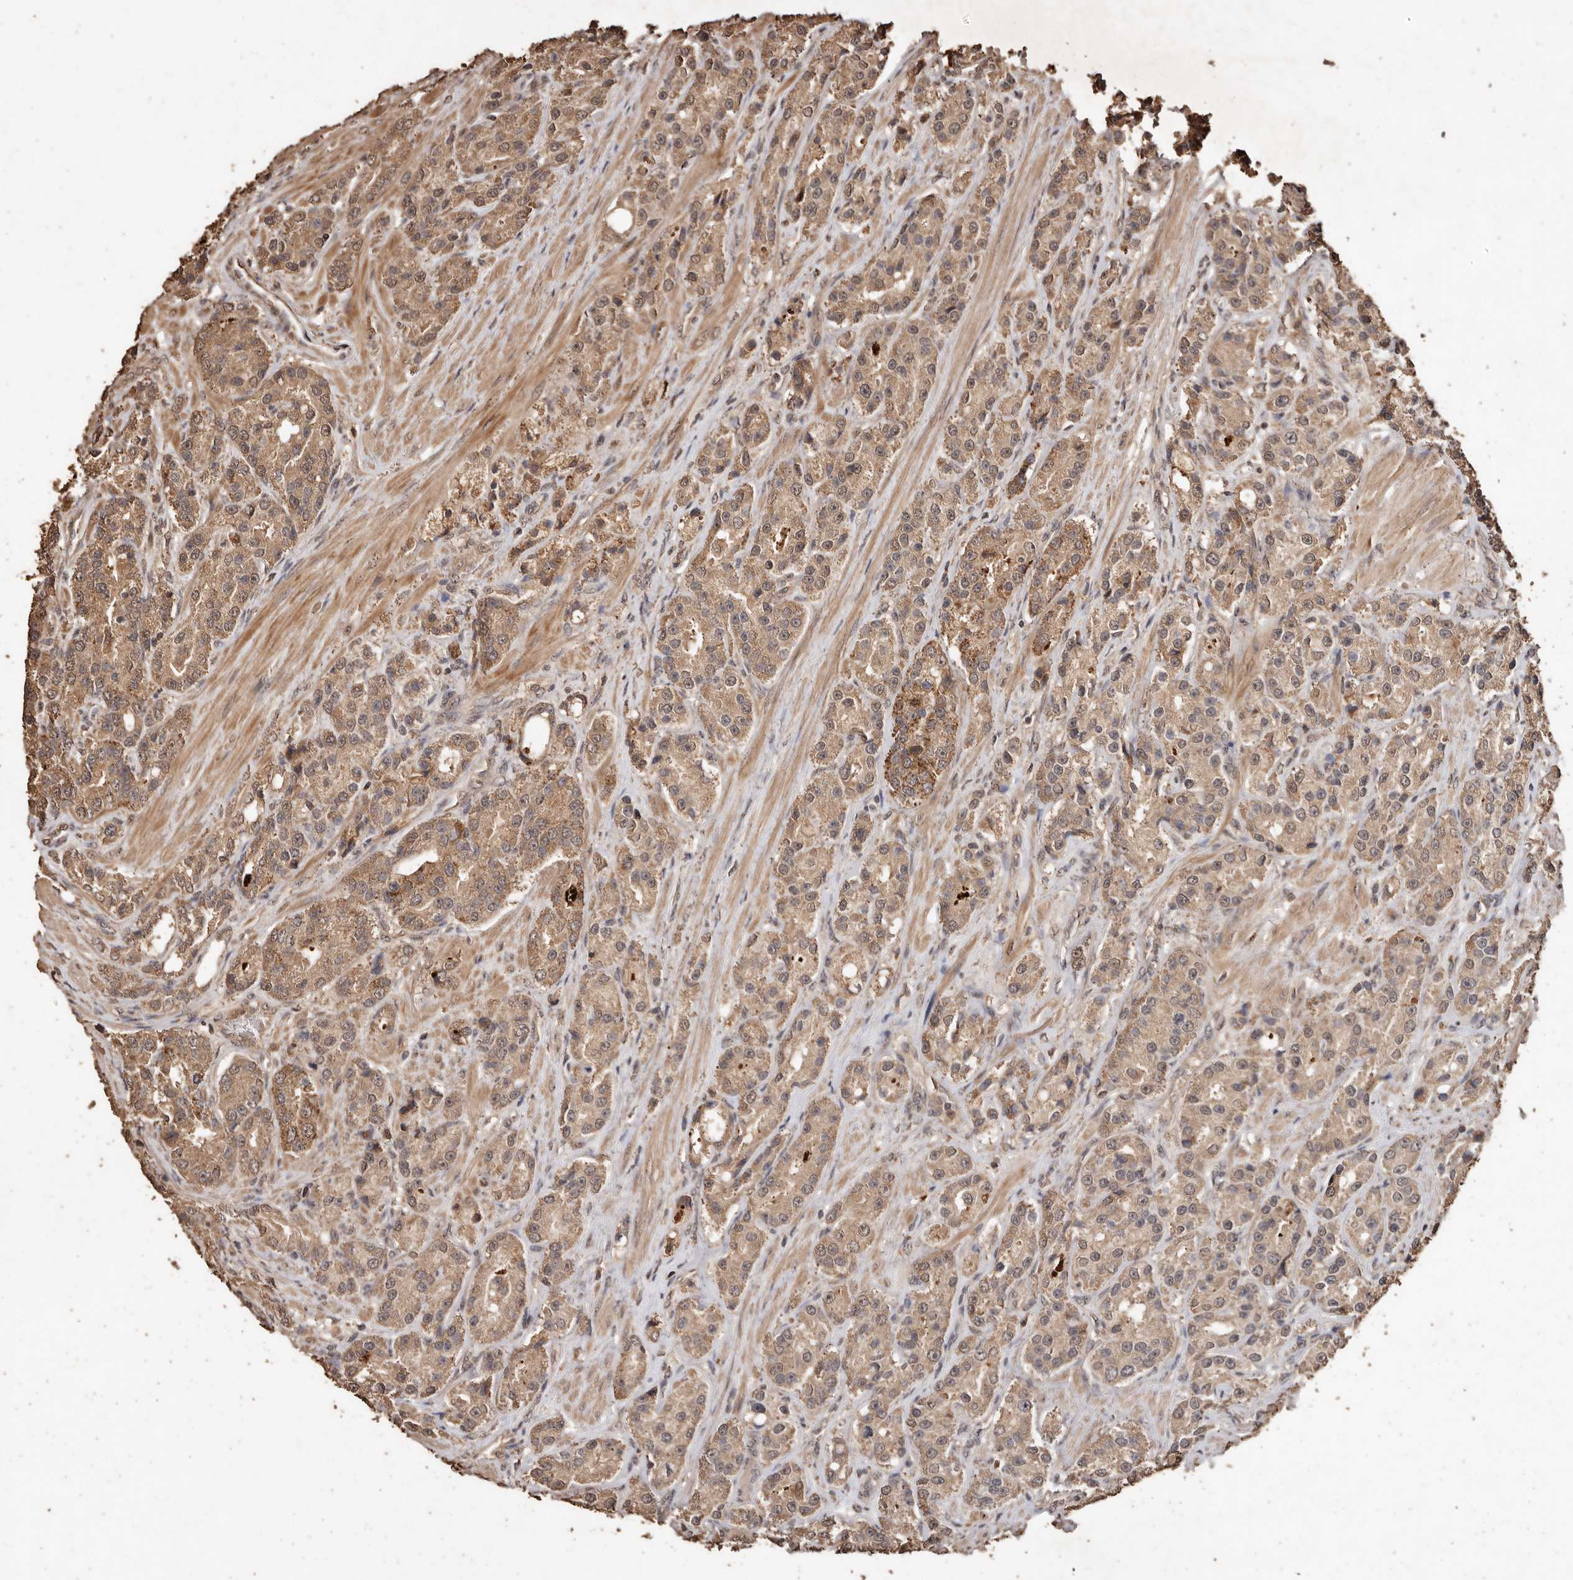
{"staining": {"intensity": "moderate", "quantity": ">75%", "location": "cytoplasmic/membranous"}, "tissue": "prostate cancer", "cell_type": "Tumor cells", "image_type": "cancer", "snomed": [{"axis": "morphology", "description": "Adenocarcinoma, High grade"}, {"axis": "topography", "description": "Prostate"}], "caption": "IHC staining of prostate adenocarcinoma (high-grade), which shows medium levels of moderate cytoplasmic/membranous expression in approximately >75% of tumor cells indicating moderate cytoplasmic/membranous protein staining. The staining was performed using DAB (3,3'-diaminobenzidine) (brown) for protein detection and nuclei were counterstained in hematoxylin (blue).", "gene": "PKDCC", "patient": {"sex": "male", "age": 60}}